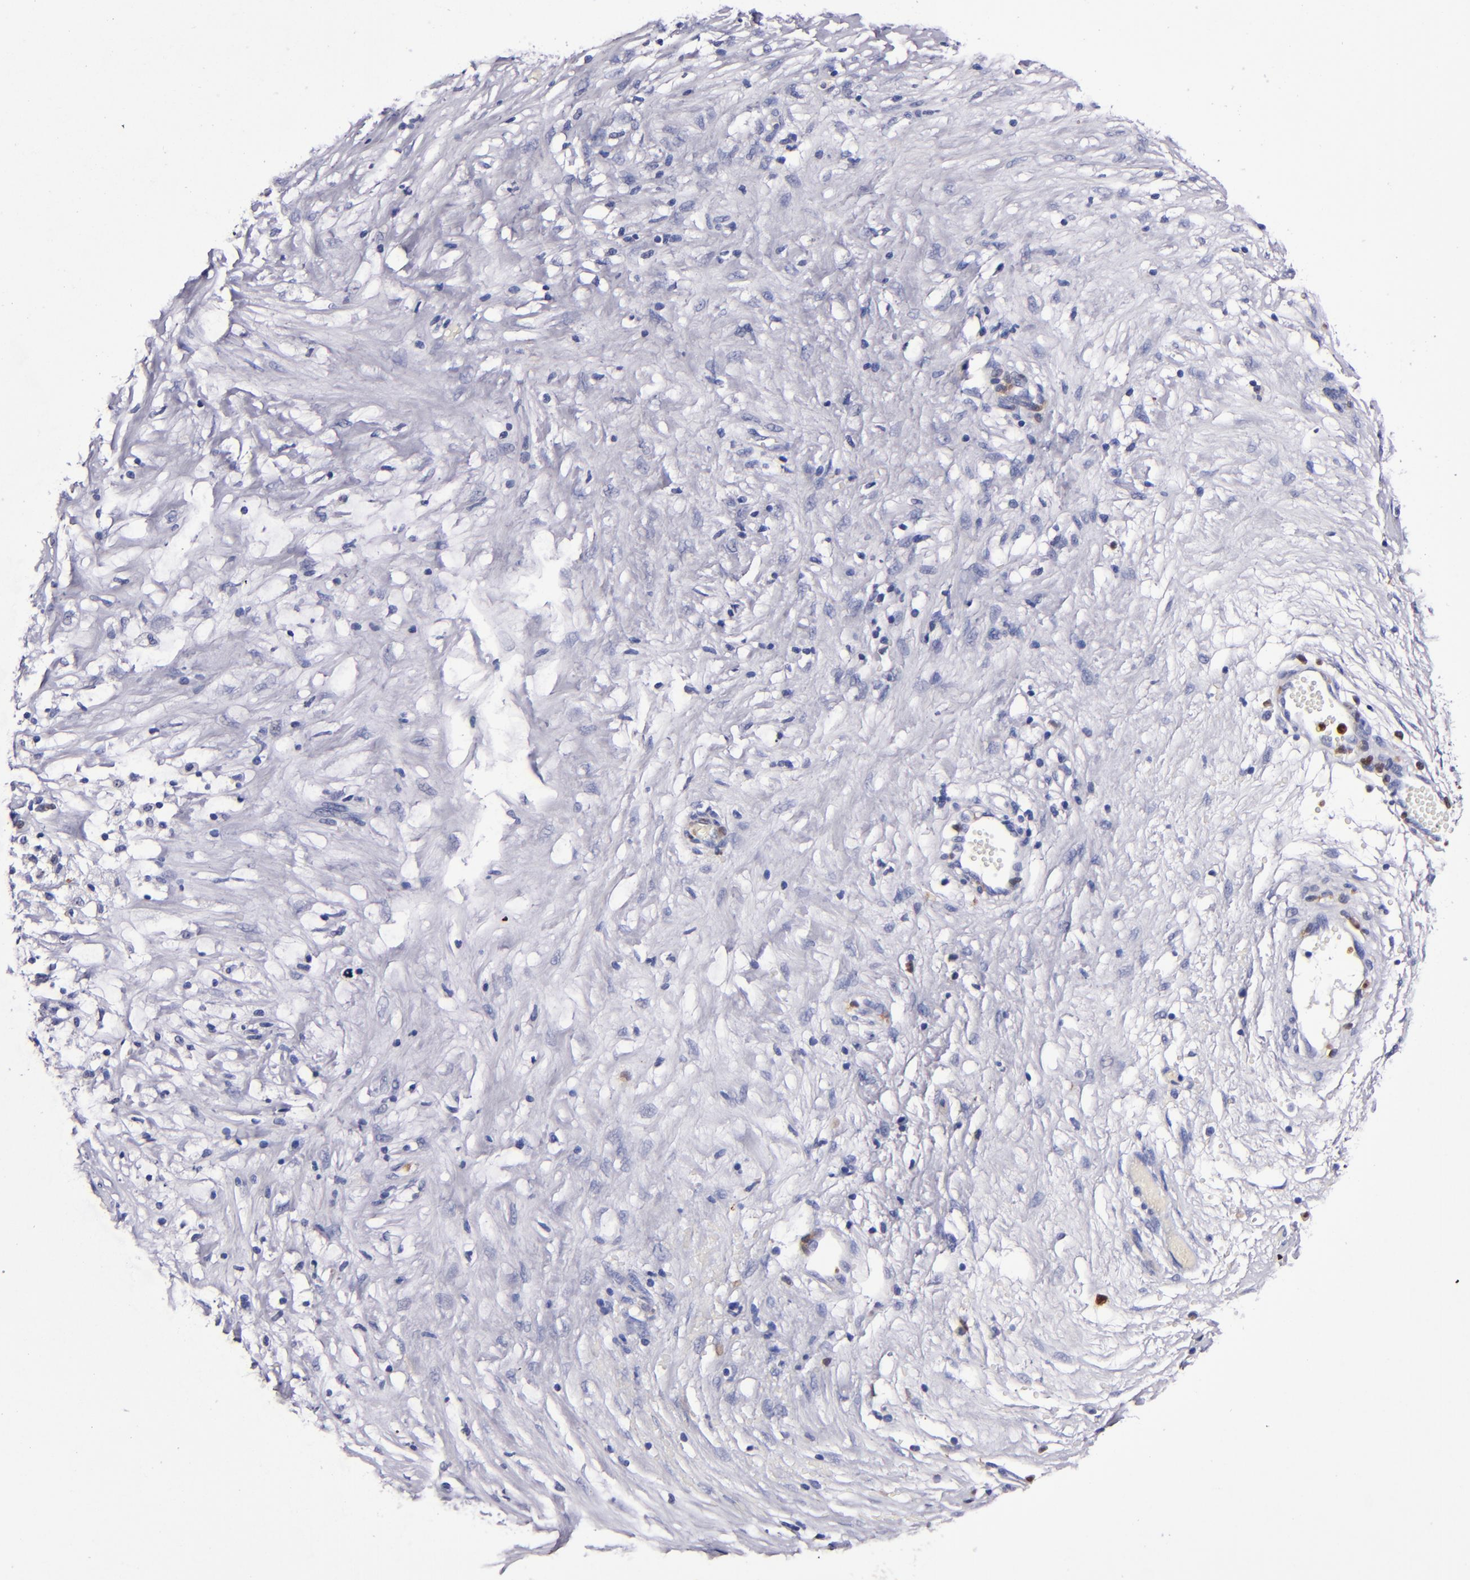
{"staining": {"intensity": "negative", "quantity": "none", "location": "none"}, "tissue": "ovarian cancer", "cell_type": "Tumor cells", "image_type": "cancer", "snomed": [{"axis": "morphology", "description": "Carcinoma, endometroid"}, {"axis": "topography", "description": "Ovary"}], "caption": "Tumor cells show no significant protein expression in ovarian cancer.", "gene": "S100A8", "patient": {"sex": "female", "age": 42}}